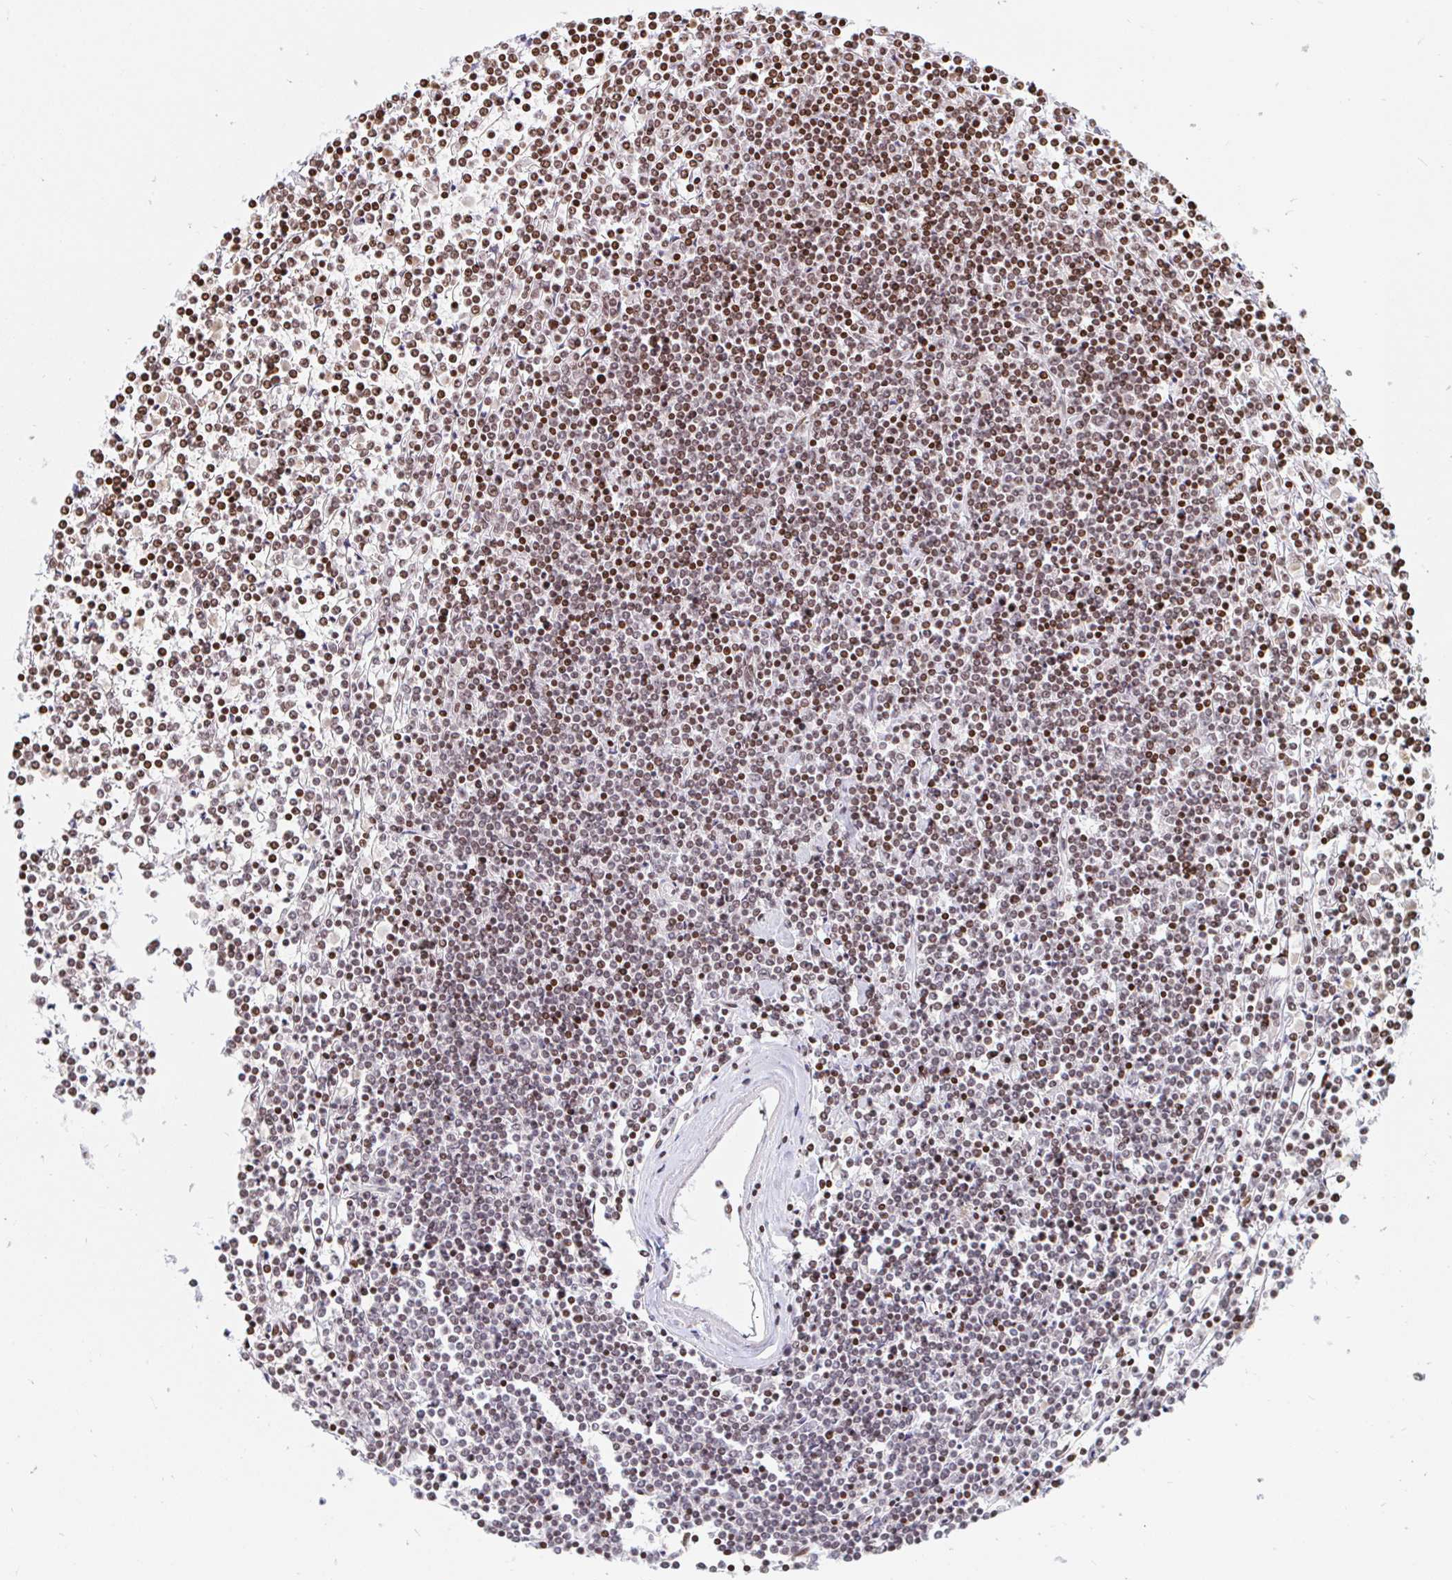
{"staining": {"intensity": "moderate", "quantity": "25%-75%", "location": "nuclear"}, "tissue": "lymphoma", "cell_type": "Tumor cells", "image_type": "cancer", "snomed": [{"axis": "morphology", "description": "Malignant lymphoma, non-Hodgkin's type, Low grade"}, {"axis": "topography", "description": "Spleen"}], "caption": "An immunohistochemistry (IHC) micrograph of tumor tissue is shown. Protein staining in brown highlights moderate nuclear positivity in low-grade malignant lymphoma, non-Hodgkin's type within tumor cells.", "gene": "HOXC10", "patient": {"sex": "female", "age": 19}}